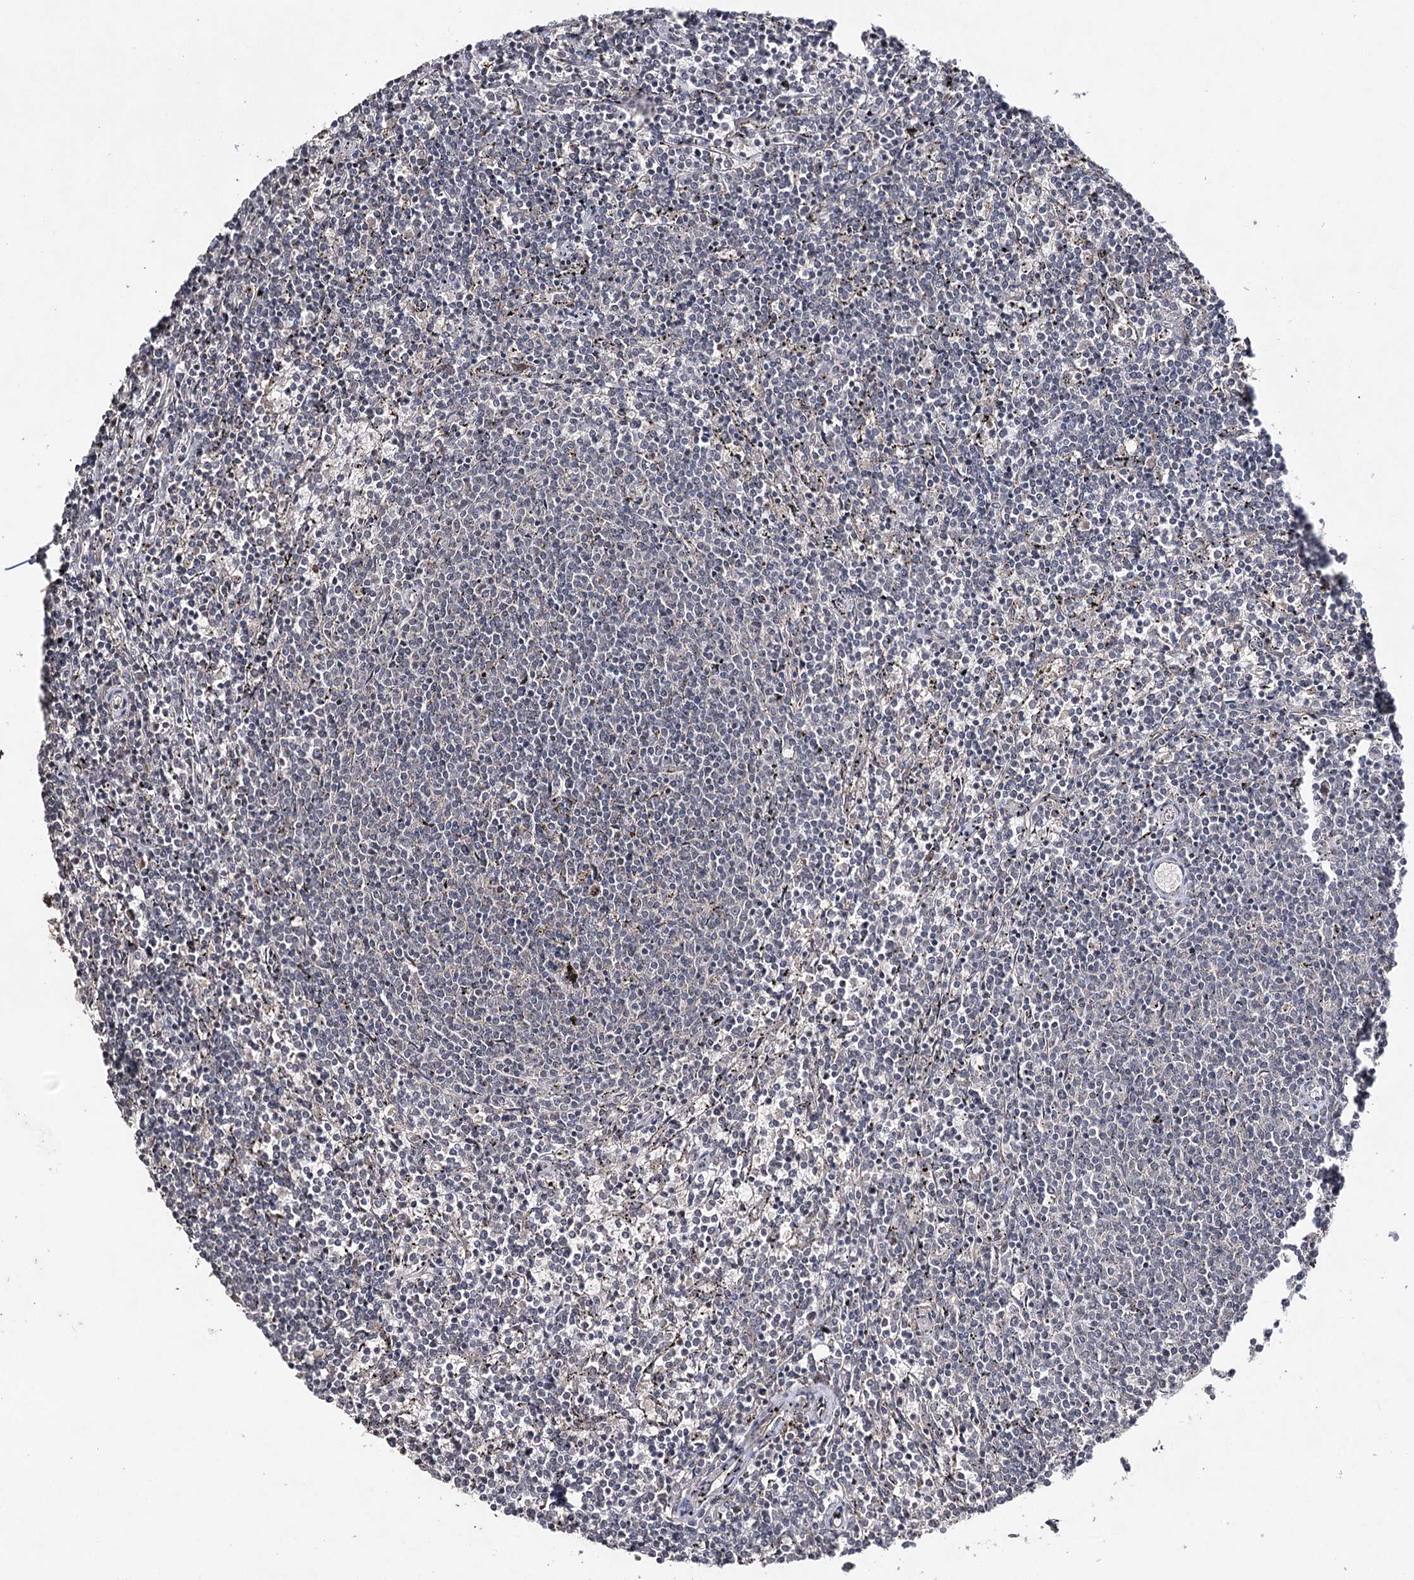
{"staining": {"intensity": "negative", "quantity": "none", "location": "none"}, "tissue": "lymphoma", "cell_type": "Tumor cells", "image_type": "cancer", "snomed": [{"axis": "morphology", "description": "Malignant lymphoma, non-Hodgkin's type, Low grade"}, {"axis": "topography", "description": "Spleen"}], "caption": "There is no significant positivity in tumor cells of low-grade malignant lymphoma, non-Hodgkin's type.", "gene": "SYNGR3", "patient": {"sex": "female", "age": 50}}